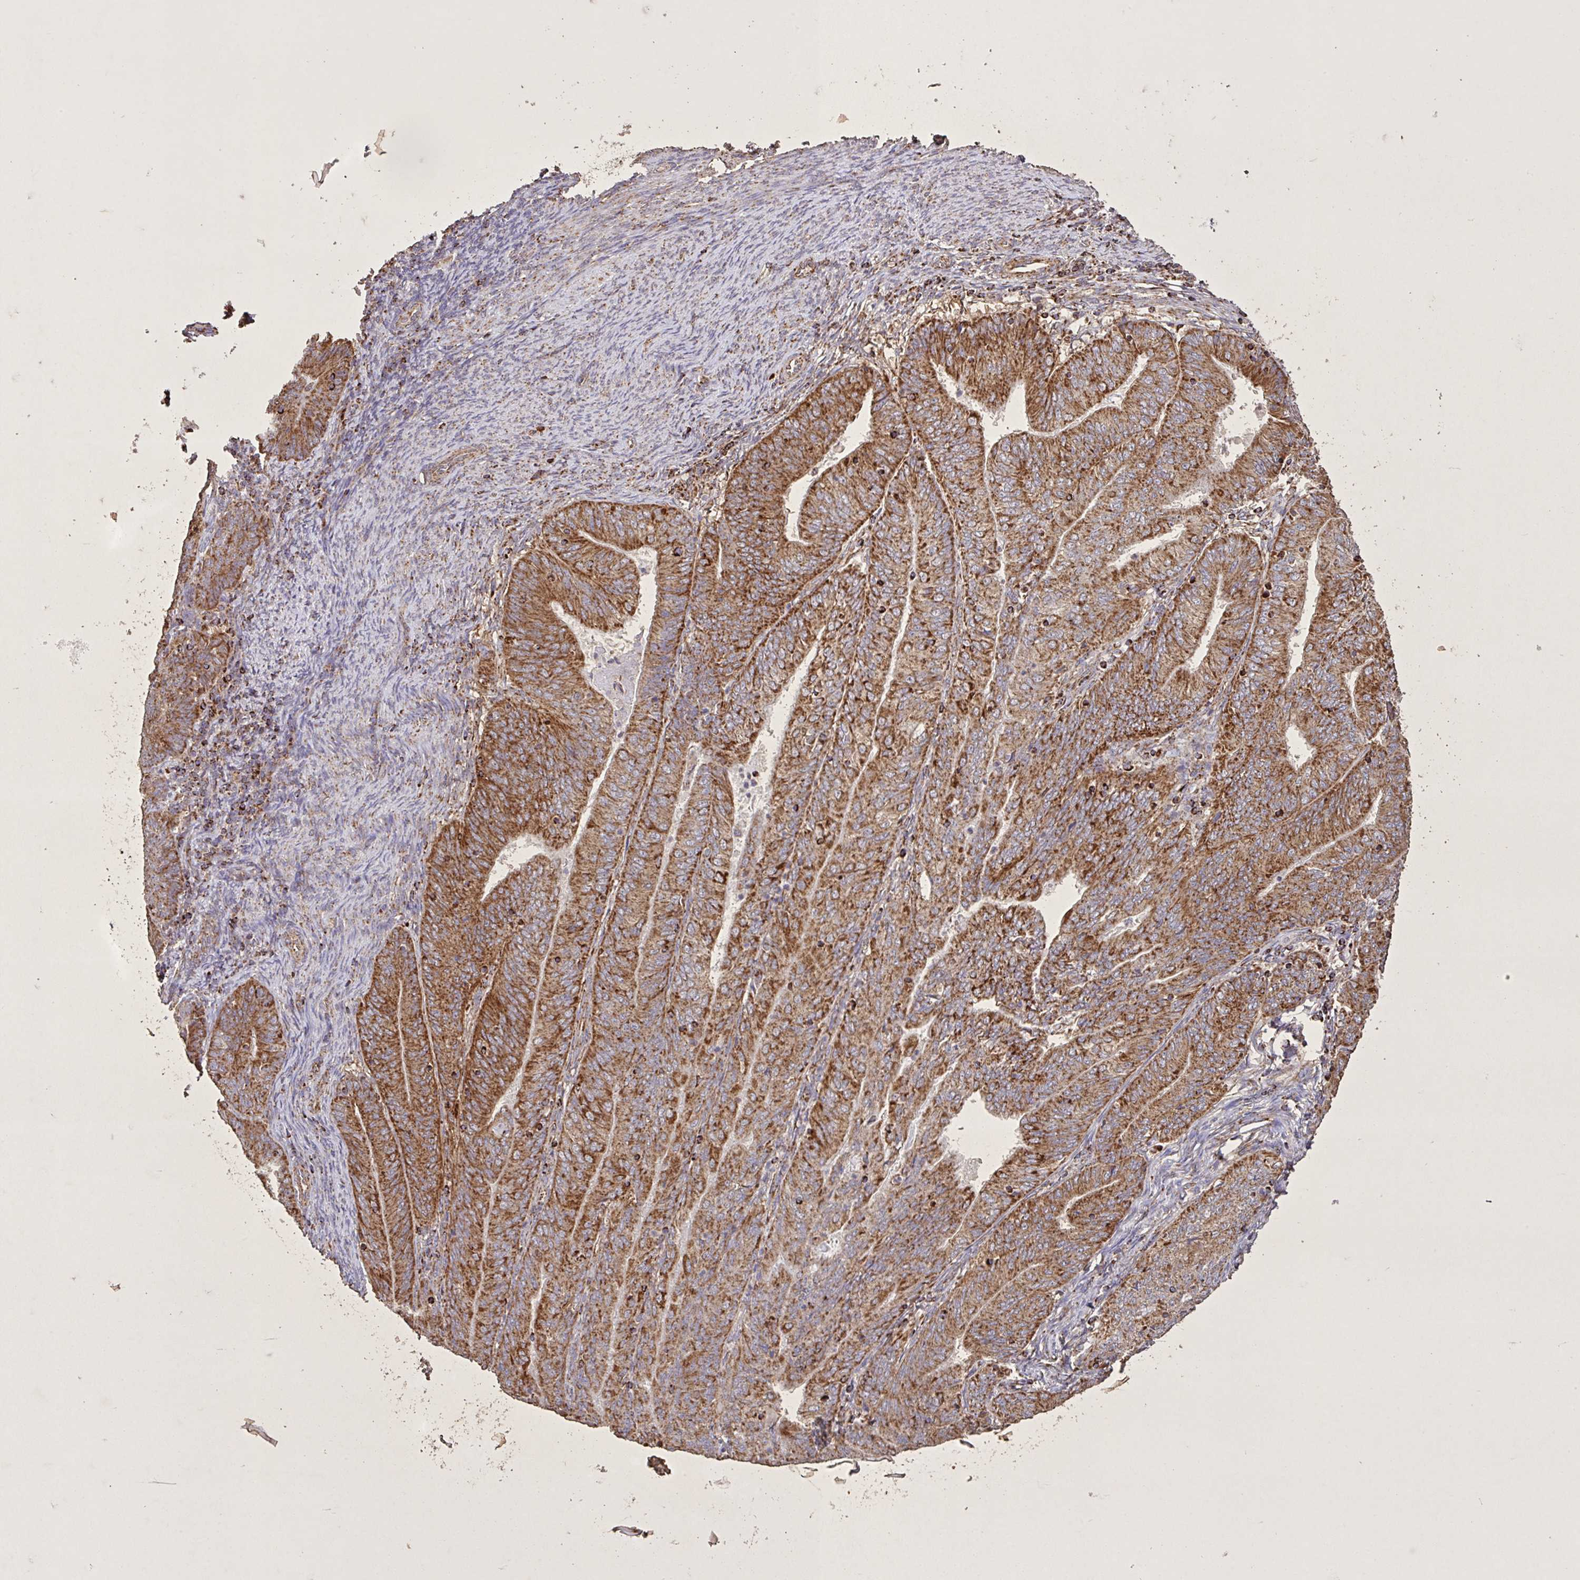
{"staining": {"intensity": "strong", "quantity": ">75%", "location": "cytoplasmic/membranous"}, "tissue": "endometrial cancer", "cell_type": "Tumor cells", "image_type": "cancer", "snomed": [{"axis": "morphology", "description": "Adenocarcinoma, NOS"}, {"axis": "topography", "description": "Endometrium"}], "caption": "Endometrial cancer stained for a protein shows strong cytoplasmic/membranous positivity in tumor cells.", "gene": "AGK", "patient": {"sex": "female", "age": 57}}